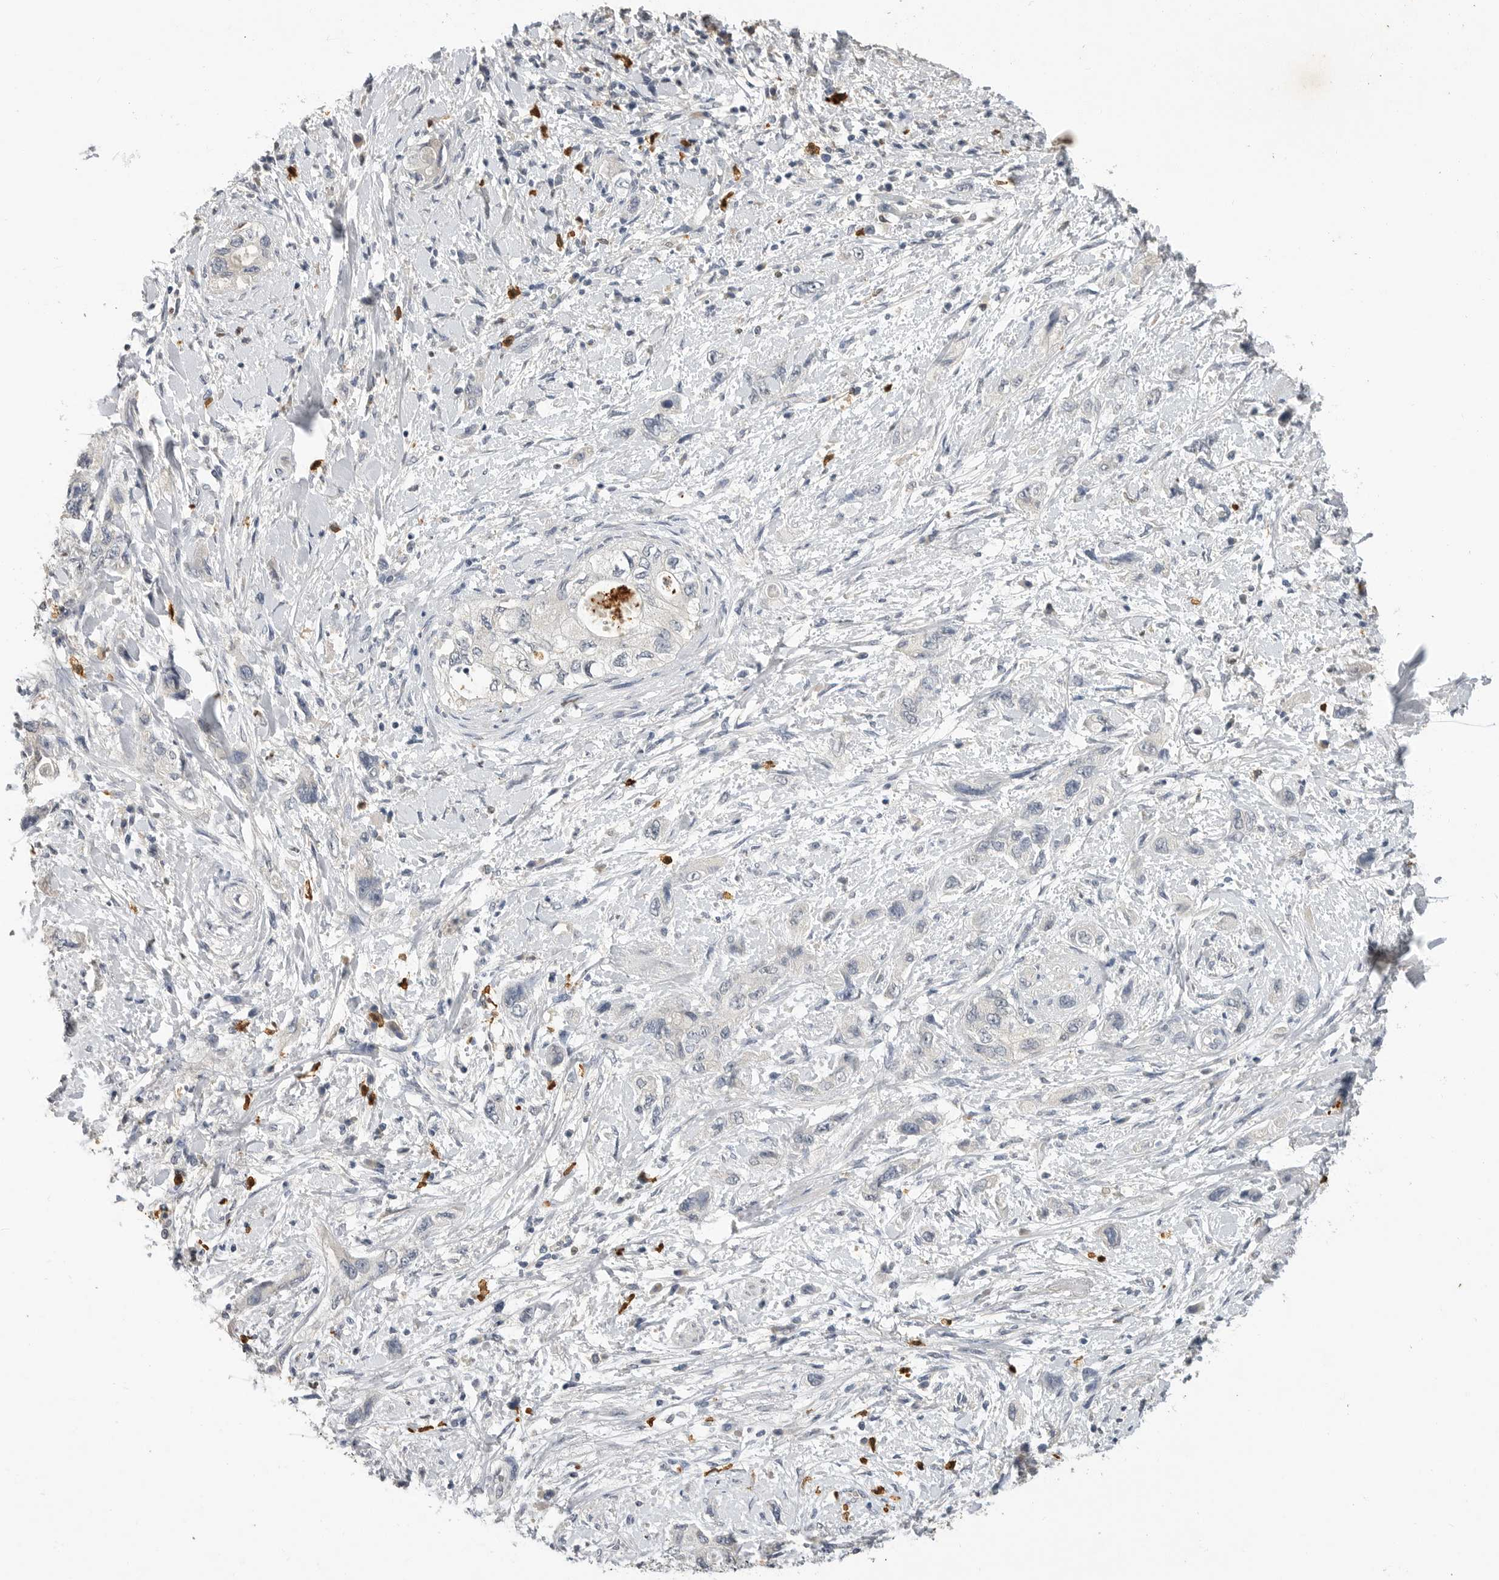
{"staining": {"intensity": "negative", "quantity": "none", "location": "none"}, "tissue": "pancreatic cancer", "cell_type": "Tumor cells", "image_type": "cancer", "snomed": [{"axis": "morphology", "description": "Adenocarcinoma, NOS"}, {"axis": "topography", "description": "Pancreas"}], "caption": "A high-resolution image shows immunohistochemistry staining of pancreatic cancer (adenocarcinoma), which exhibits no significant staining in tumor cells.", "gene": "LTBR", "patient": {"sex": "female", "age": 73}}